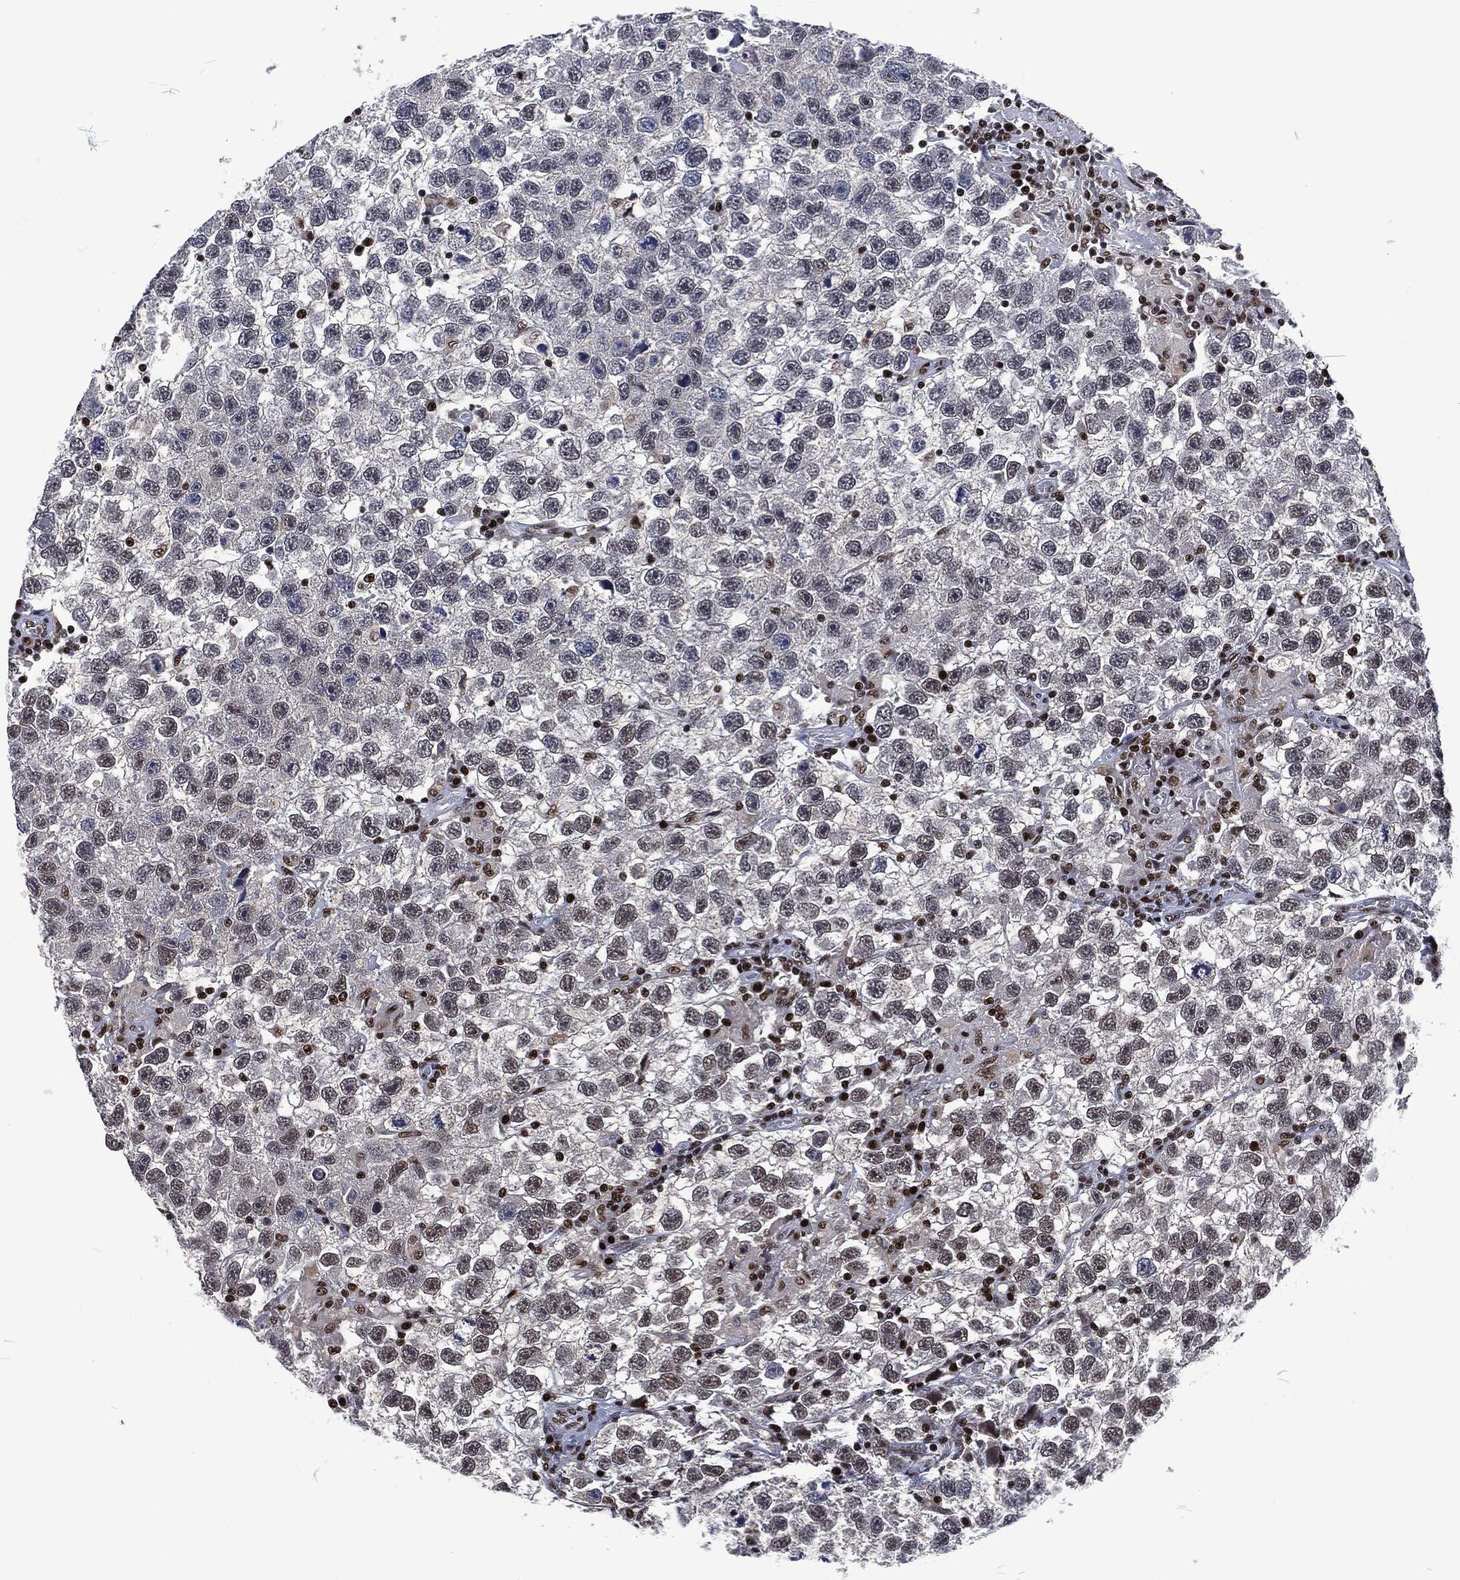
{"staining": {"intensity": "weak", "quantity": "<25%", "location": "nuclear"}, "tissue": "testis cancer", "cell_type": "Tumor cells", "image_type": "cancer", "snomed": [{"axis": "morphology", "description": "Seminoma, NOS"}, {"axis": "topography", "description": "Testis"}], "caption": "Protein analysis of testis cancer (seminoma) reveals no significant expression in tumor cells.", "gene": "DCPS", "patient": {"sex": "male", "age": 26}}